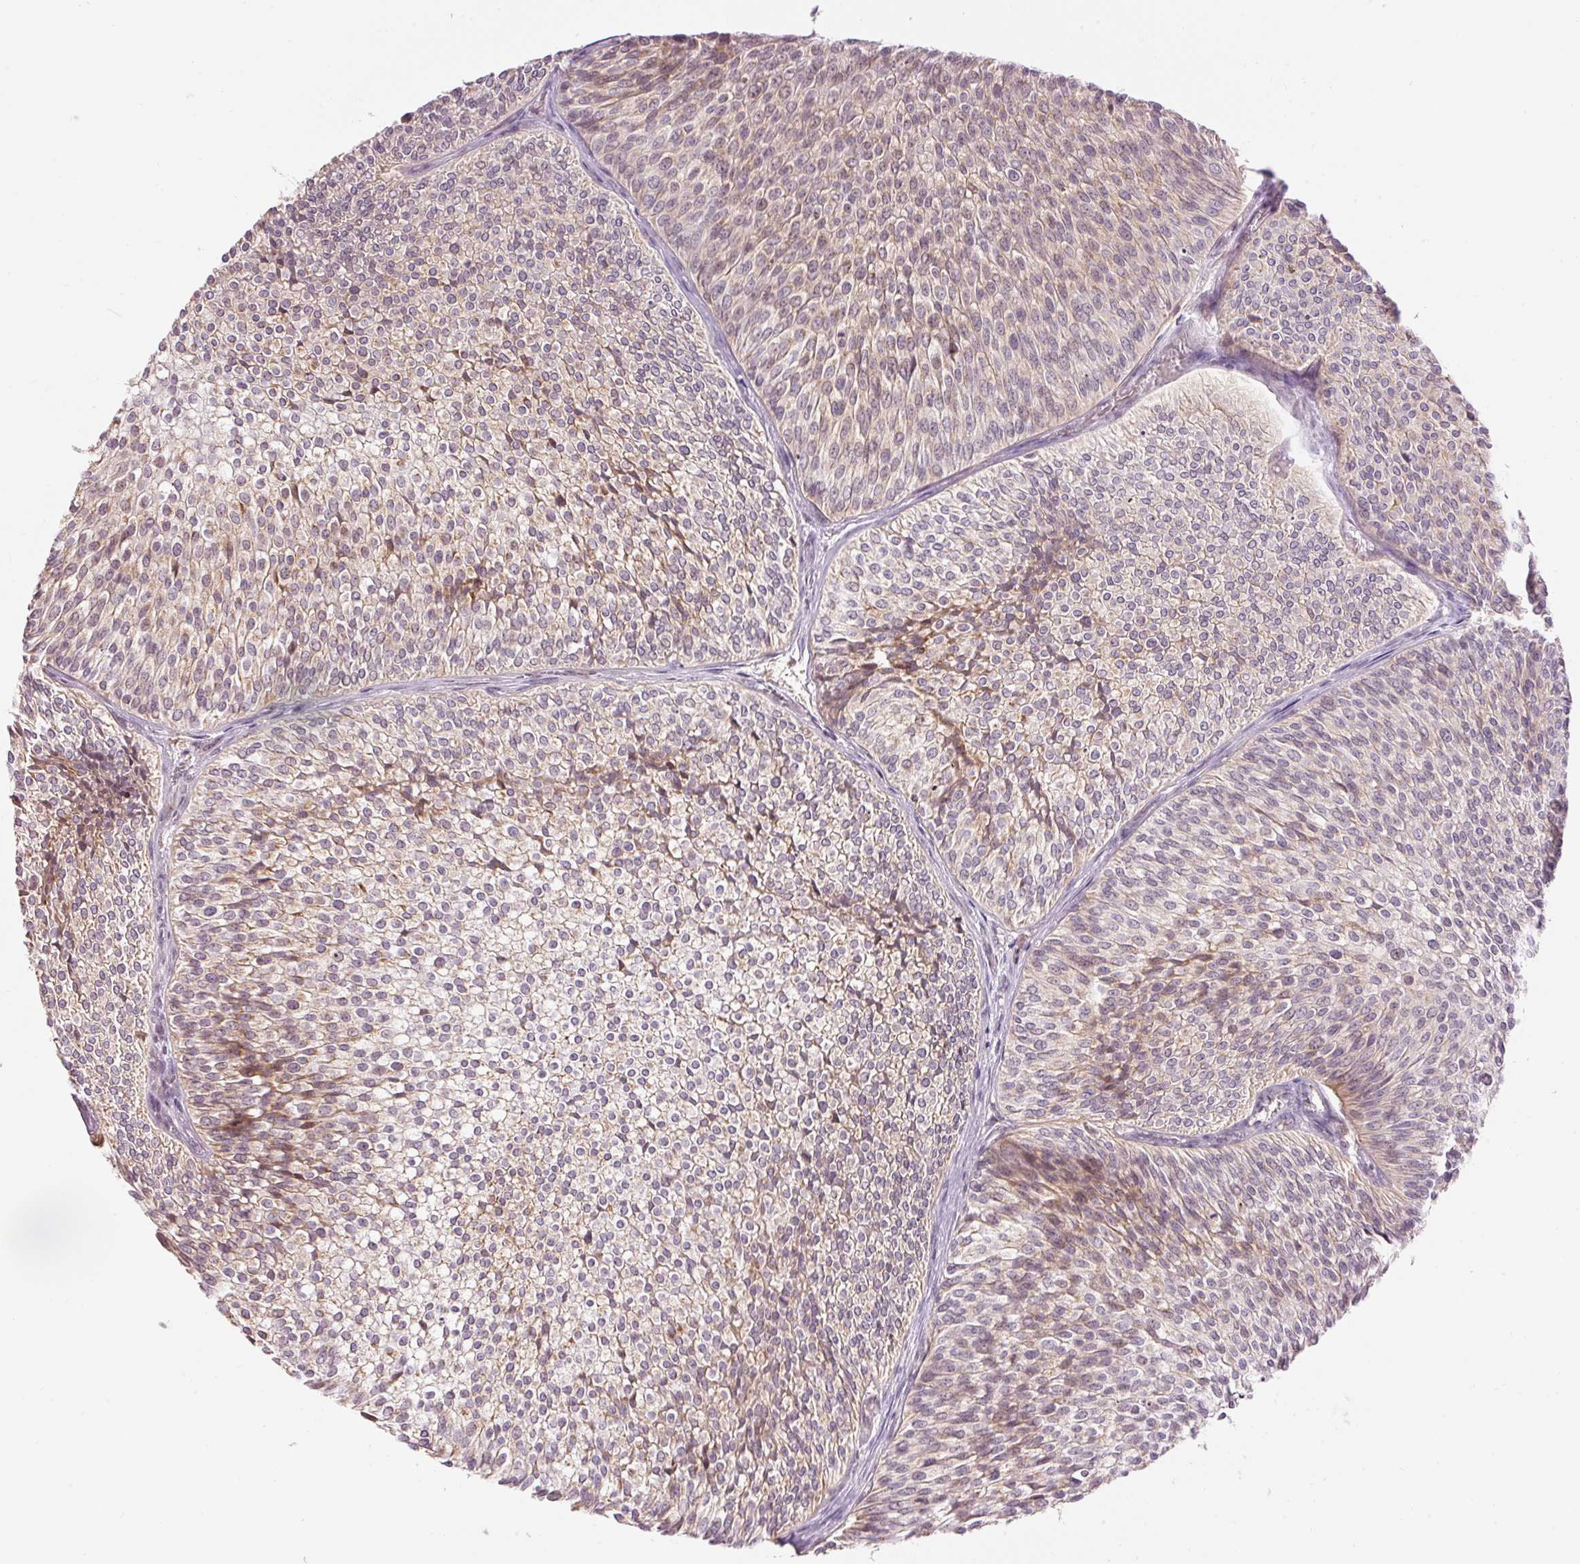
{"staining": {"intensity": "moderate", "quantity": "25%-75%", "location": "cytoplasmic/membranous"}, "tissue": "urothelial cancer", "cell_type": "Tumor cells", "image_type": "cancer", "snomed": [{"axis": "morphology", "description": "Urothelial carcinoma, Low grade"}, {"axis": "topography", "description": "Urinary bladder"}], "caption": "Moderate cytoplasmic/membranous protein expression is present in about 25%-75% of tumor cells in urothelial carcinoma (low-grade).", "gene": "ABHD11", "patient": {"sex": "male", "age": 91}}